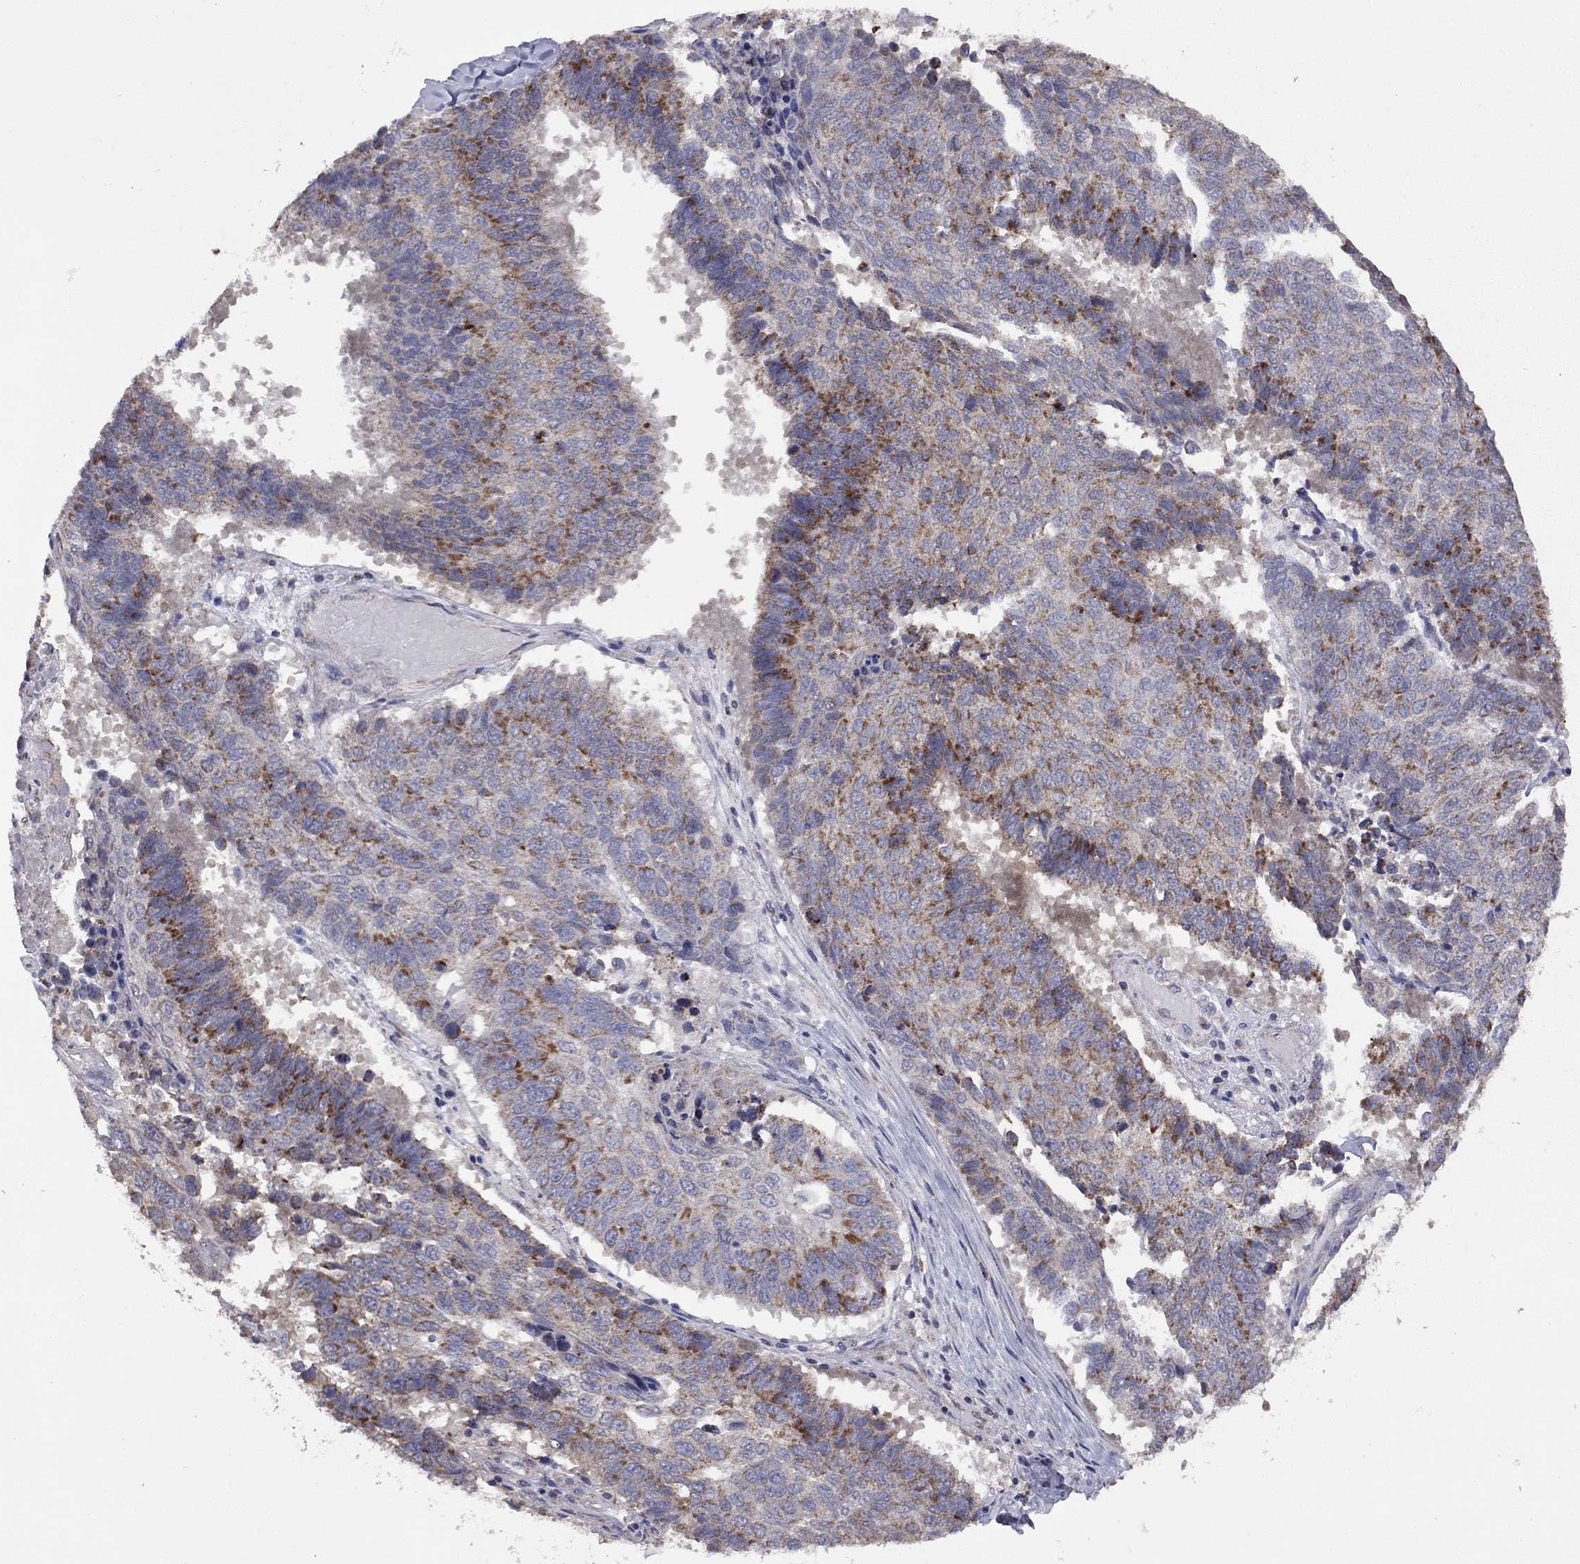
{"staining": {"intensity": "strong", "quantity": "<25%", "location": "cytoplasmic/membranous"}, "tissue": "lung cancer", "cell_type": "Tumor cells", "image_type": "cancer", "snomed": [{"axis": "morphology", "description": "Squamous cell carcinoma, NOS"}, {"axis": "topography", "description": "Lung"}], "caption": "IHC staining of lung squamous cell carcinoma, which exhibits medium levels of strong cytoplasmic/membranous staining in about <25% of tumor cells indicating strong cytoplasmic/membranous protein staining. The staining was performed using DAB (3,3'-diaminobenzidine) (brown) for protein detection and nuclei were counterstained in hematoxylin (blue).", "gene": "NDUFB1", "patient": {"sex": "male", "age": 73}}